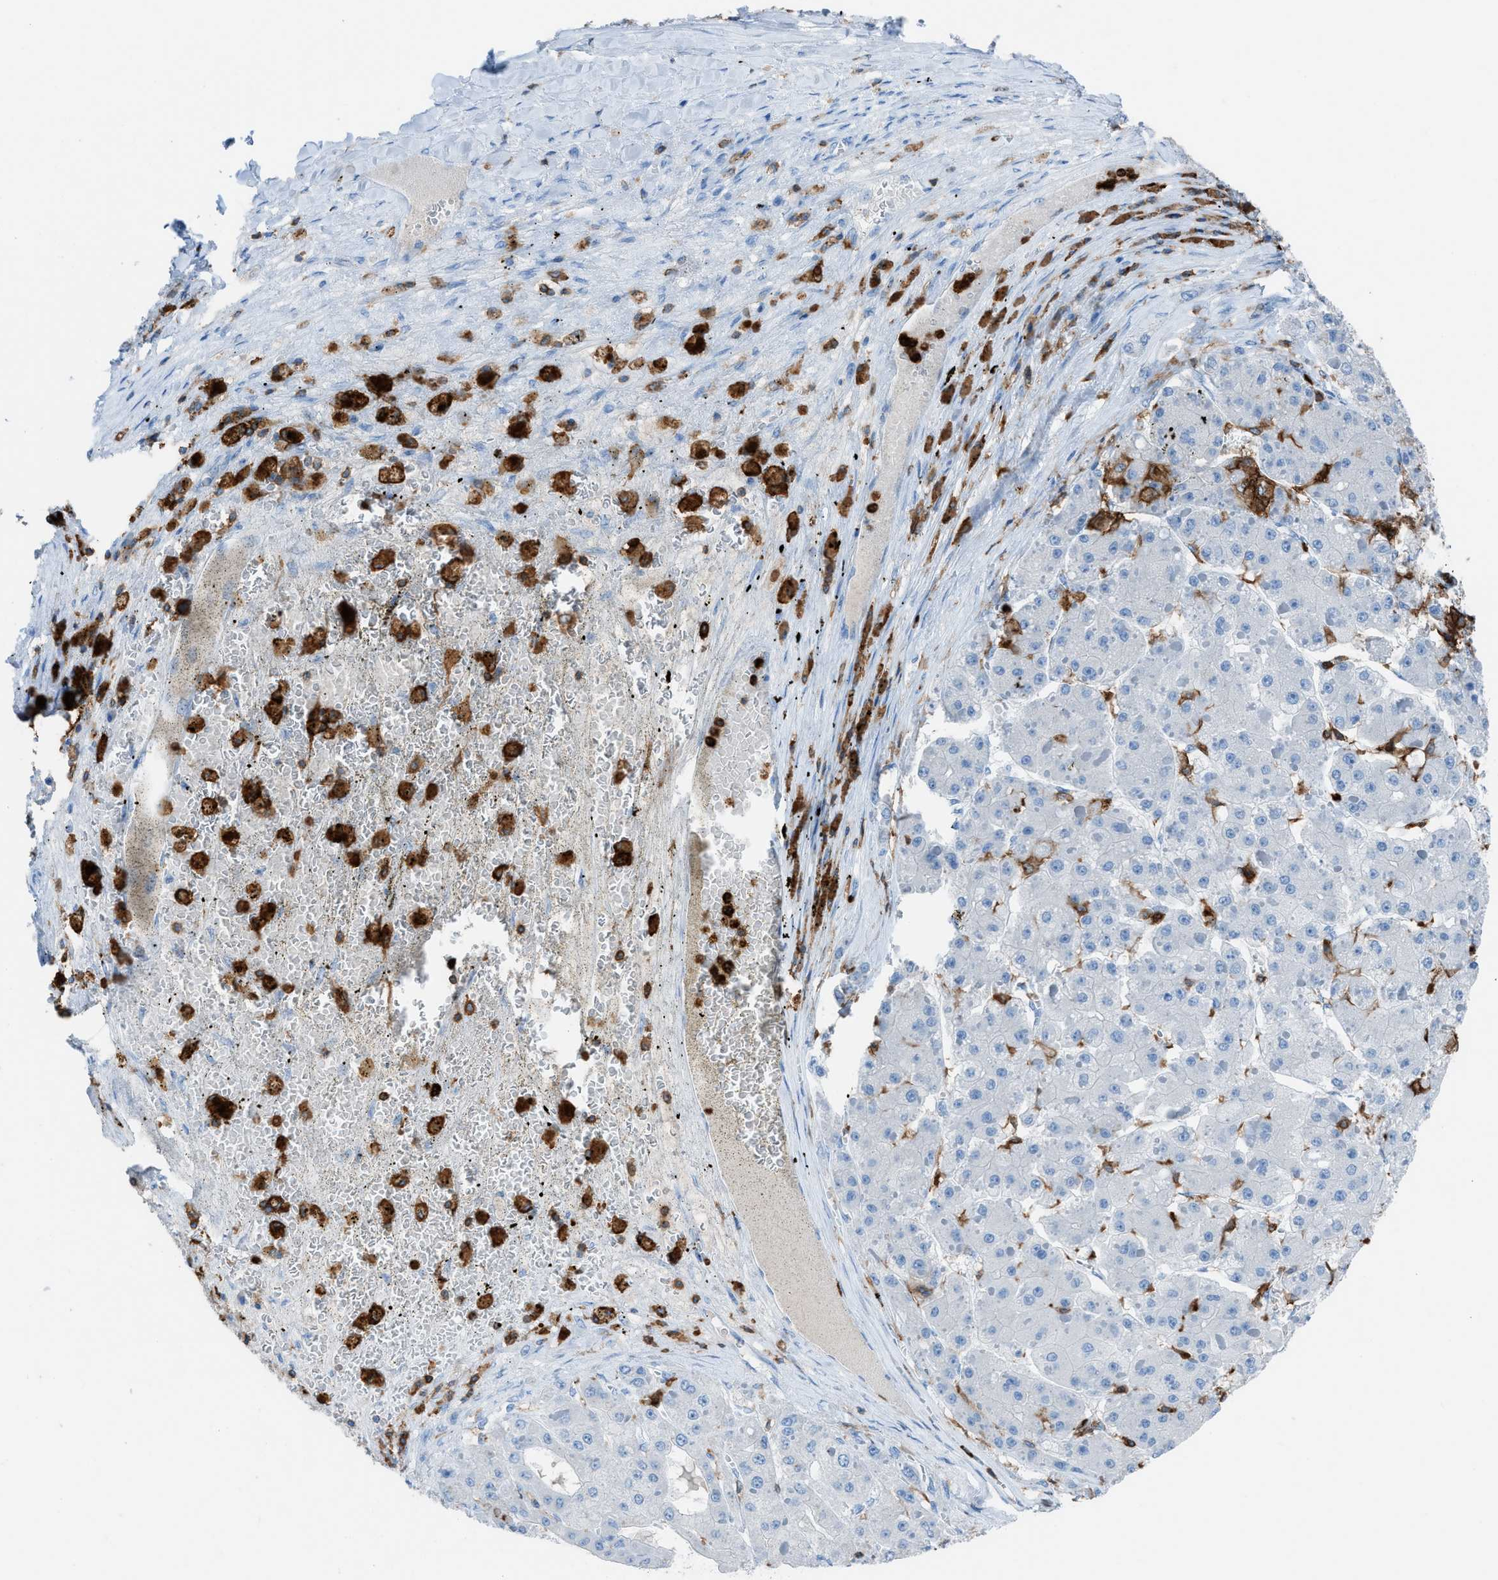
{"staining": {"intensity": "negative", "quantity": "none", "location": "none"}, "tissue": "liver cancer", "cell_type": "Tumor cells", "image_type": "cancer", "snomed": [{"axis": "morphology", "description": "Carcinoma, Hepatocellular, NOS"}, {"axis": "topography", "description": "Liver"}], "caption": "IHC image of neoplastic tissue: human liver cancer stained with DAB (3,3'-diaminobenzidine) demonstrates no significant protein expression in tumor cells.", "gene": "ITGB2", "patient": {"sex": "female", "age": 73}}